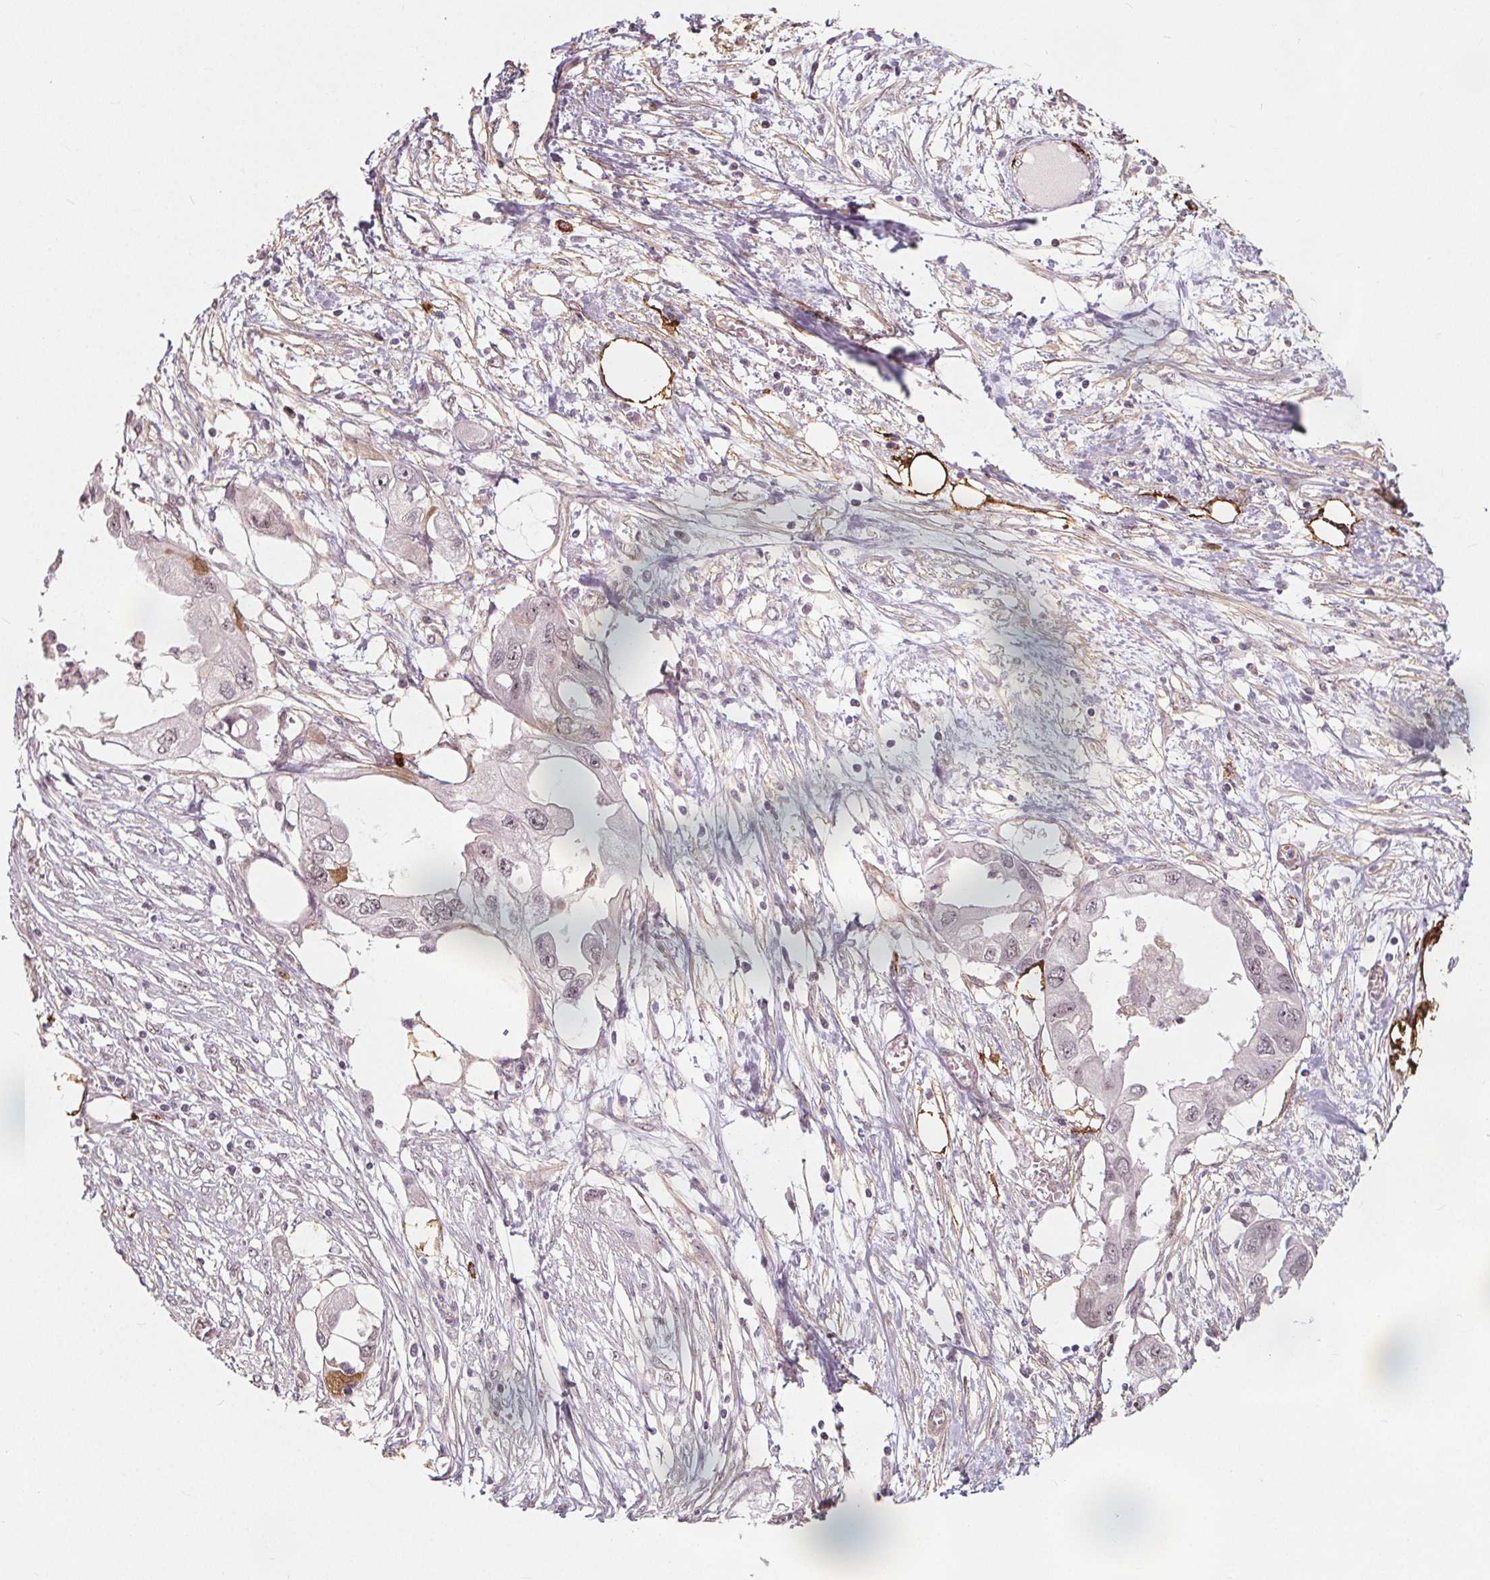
{"staining": {"intensity": "moderate", "quantity": "<25%", "location": "cytoplasmic/membranous,nuclear"}, "tissue": "endometrial cancer", "cell_type": "Tumor cells", "image_type": "cancer", "snomed": [{"axis": "morphology", "description": "Adenocarcinoma, NOS"}, {"axis": "morphology", "description": "Adenocarcinoma, metastatic, NOS"}, {"axis": "topography", "description": "Adipose tissue"}, {"axis": "topography", "description": "Endometrium"}], "caption": "Protein analysis of endometrial cancer tissue shows moderate cytoplasmic/membranous and nuclear expression in about <25% of tumor cells. Ihc stains the protein in brown and the nuclei are stained blue.", "gene": "HAS1", "patient": {"sex": "female", "age": 67}}